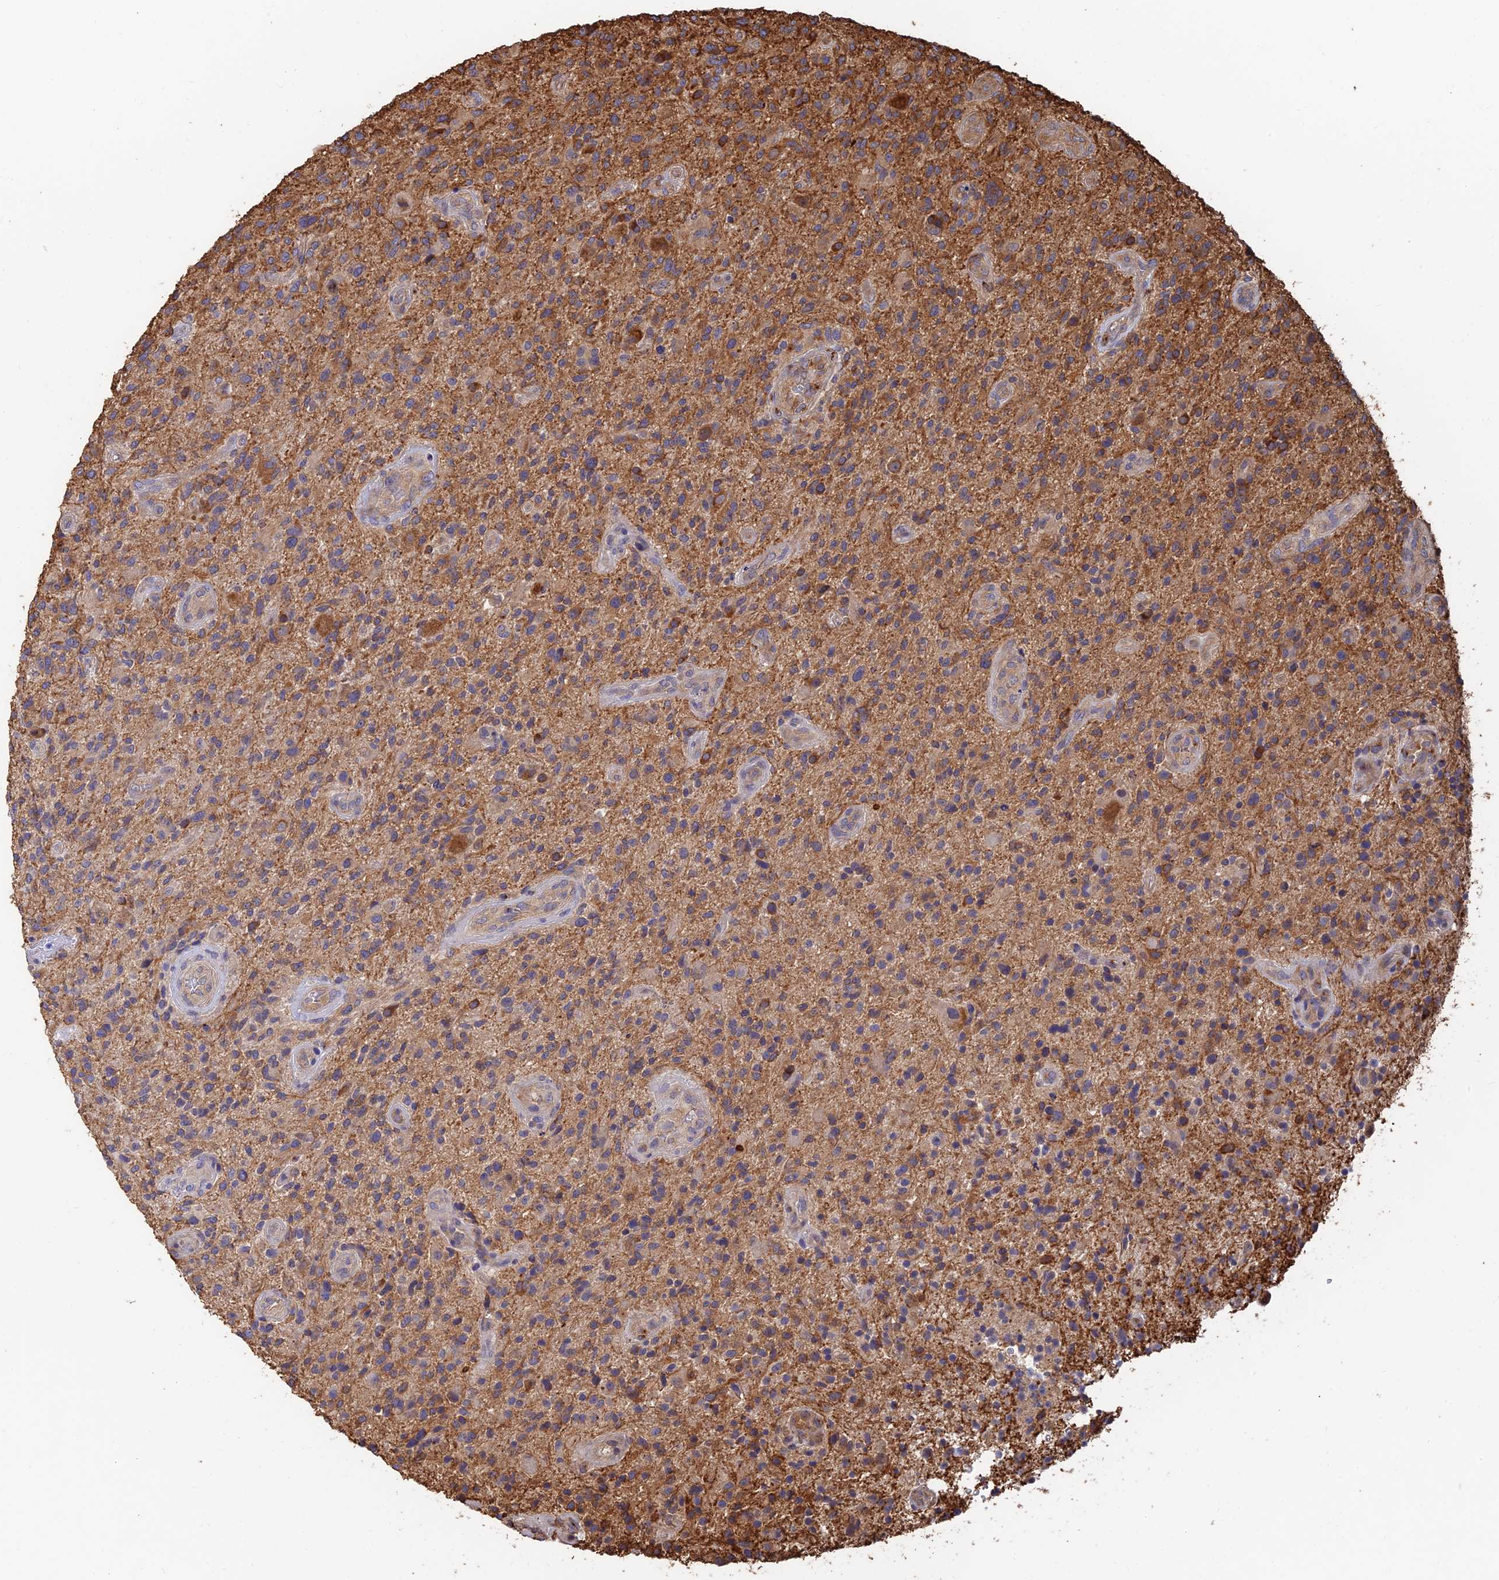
{"staining": {"intensity": "strong", "quantity": "<25%", "location": "cytoplasmic/membranous"}, "tissue": "glioma", "cell_type": "Tumor cells", "image_type": "cancer", "snomed": [{"axis": "morphology", "description": "Glioma, malignant, High grade"}, {"axis": "topography", "description": "Brain"}], "caption": "Immunohistochemistry of human malignant glioma (high-grade) demonstrates medium levels of strong cytoplasmic/membranous expression in about <25% of tumor cells.", "gene": "WBP11", "patient": {"sex": "male", "age": 47}}